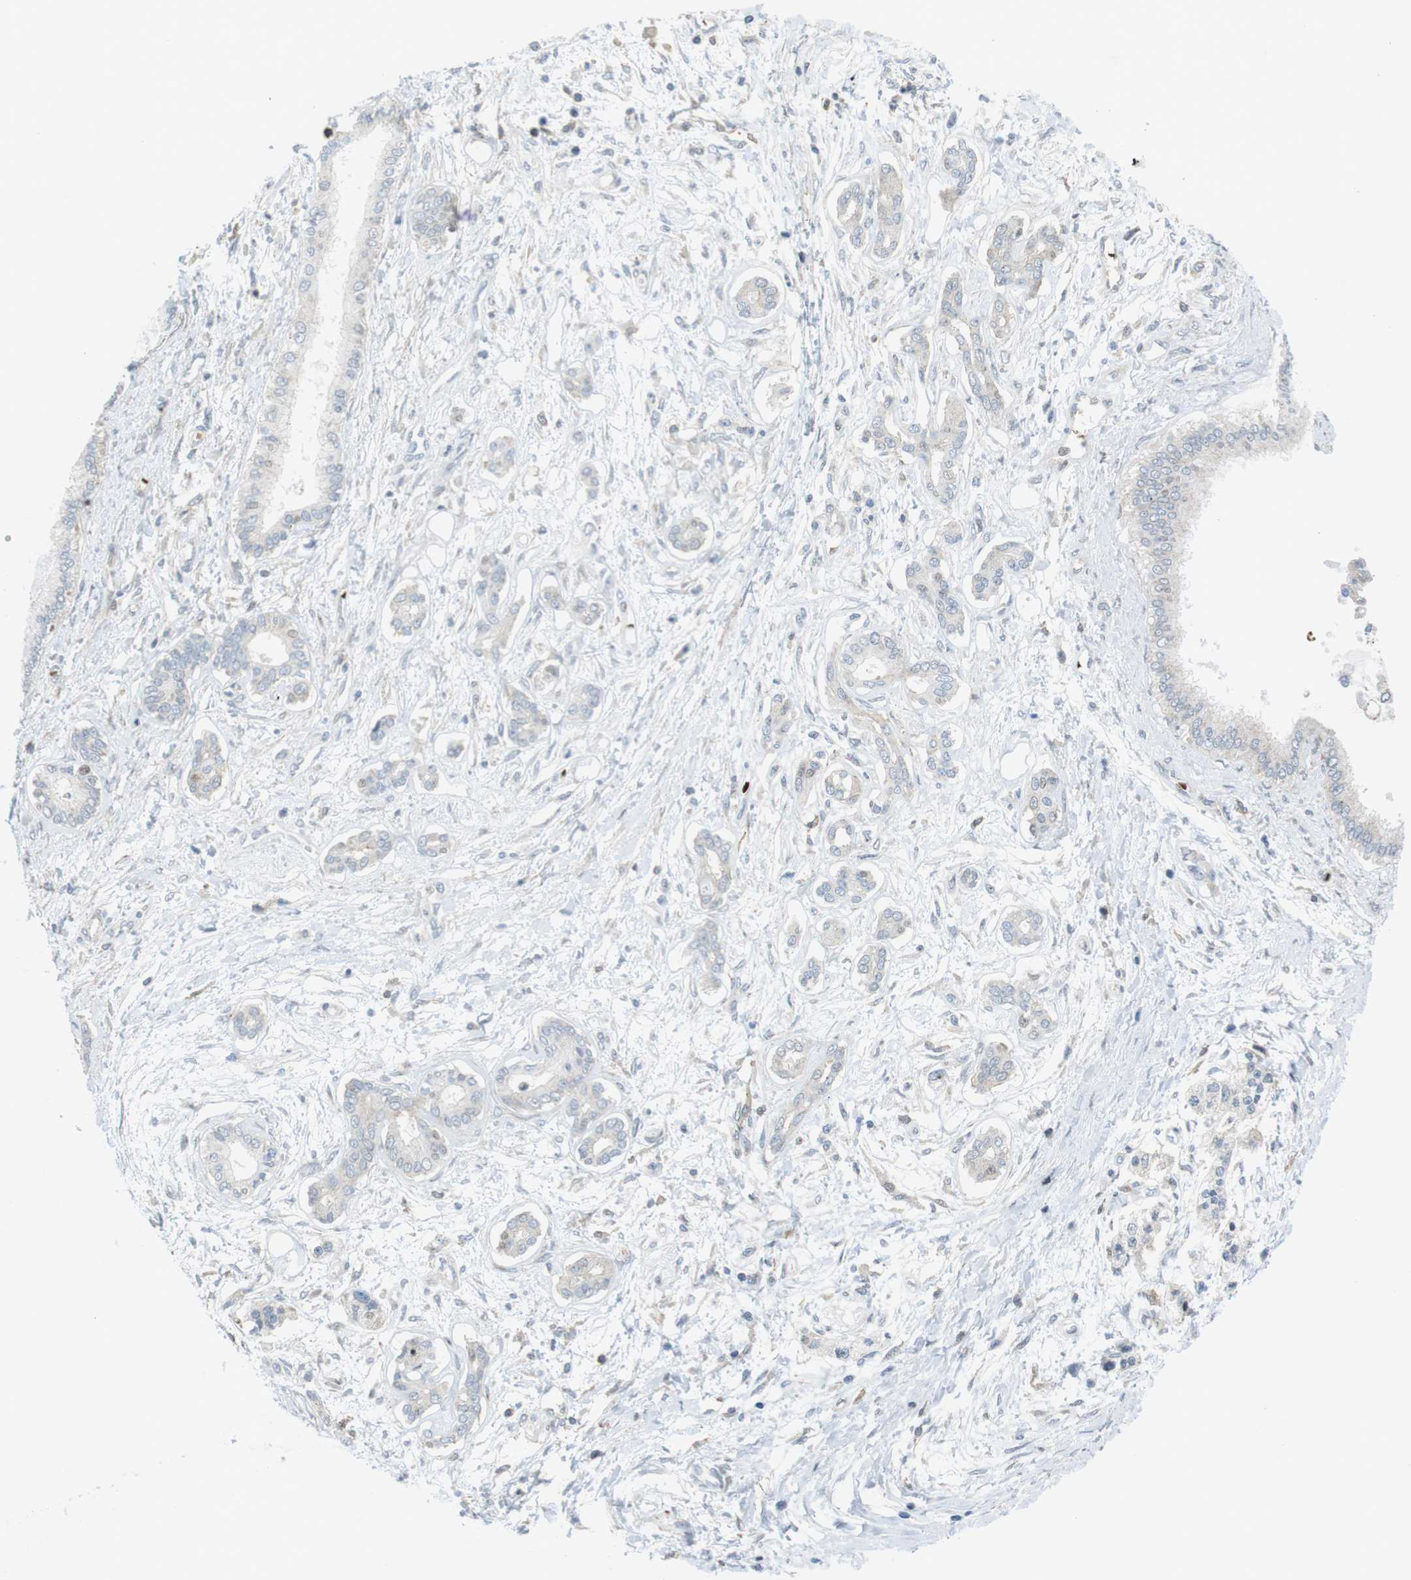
{"staining": {"intensity": "negative", "quantity": "none", "location": "none"}, "tissue": "pancreatic cancer", "cell_type": "Tumor cells", "image_type": "cancer", "snomed": [{"axis": "morphology", "description": "Adenocarcinoma, NOS"}, {"axis": "topography", "description": "Pancreas"}], "caption": "This is a photomicrograph of immunohistochemistry (IHC) staining of pancreatic adenocarcinoma, which shows no expression in tumor cells.", "gene": "CUL7", "patient": {"sex": "male", "age": 56}}